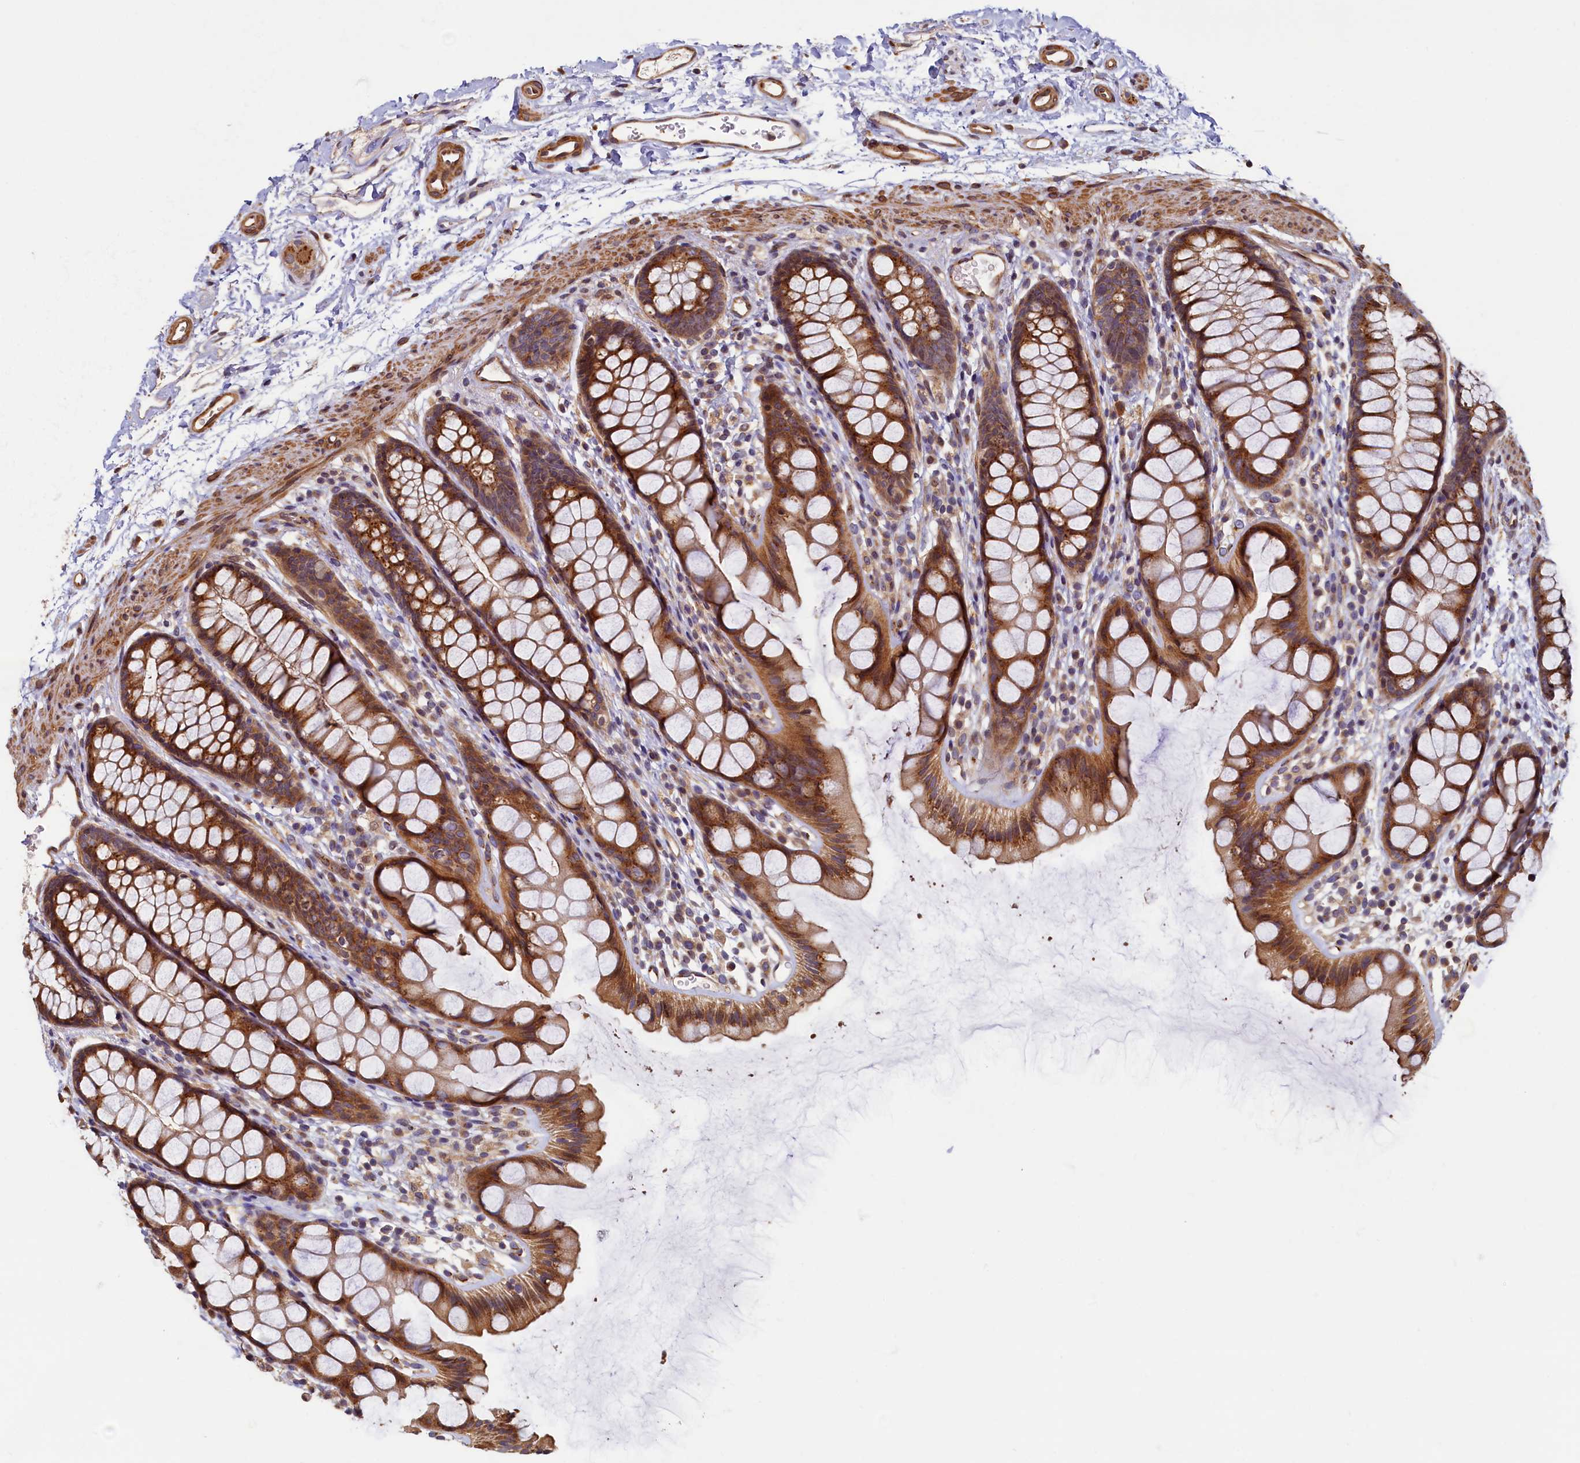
{"staining": {"intensity": "strong", "quantity": ">75%", "location": "cytoplasmic/membranous"}, "tissue": "rectum", "cell_type": "Glandular cells", "image_type": "normal", "snomed": [{"axis": "morphology", "description": "Normal tissue, NOS"}, {"axis": "topography", "description": "Rectum"}], "caption": "Rectum stained with IHC demonstrates strong cytoplasmic/membranous positivity in approximately >75% of glandular cells.", "gene": "TMEM181", "patient": {"sex": "female", "age": 65}}